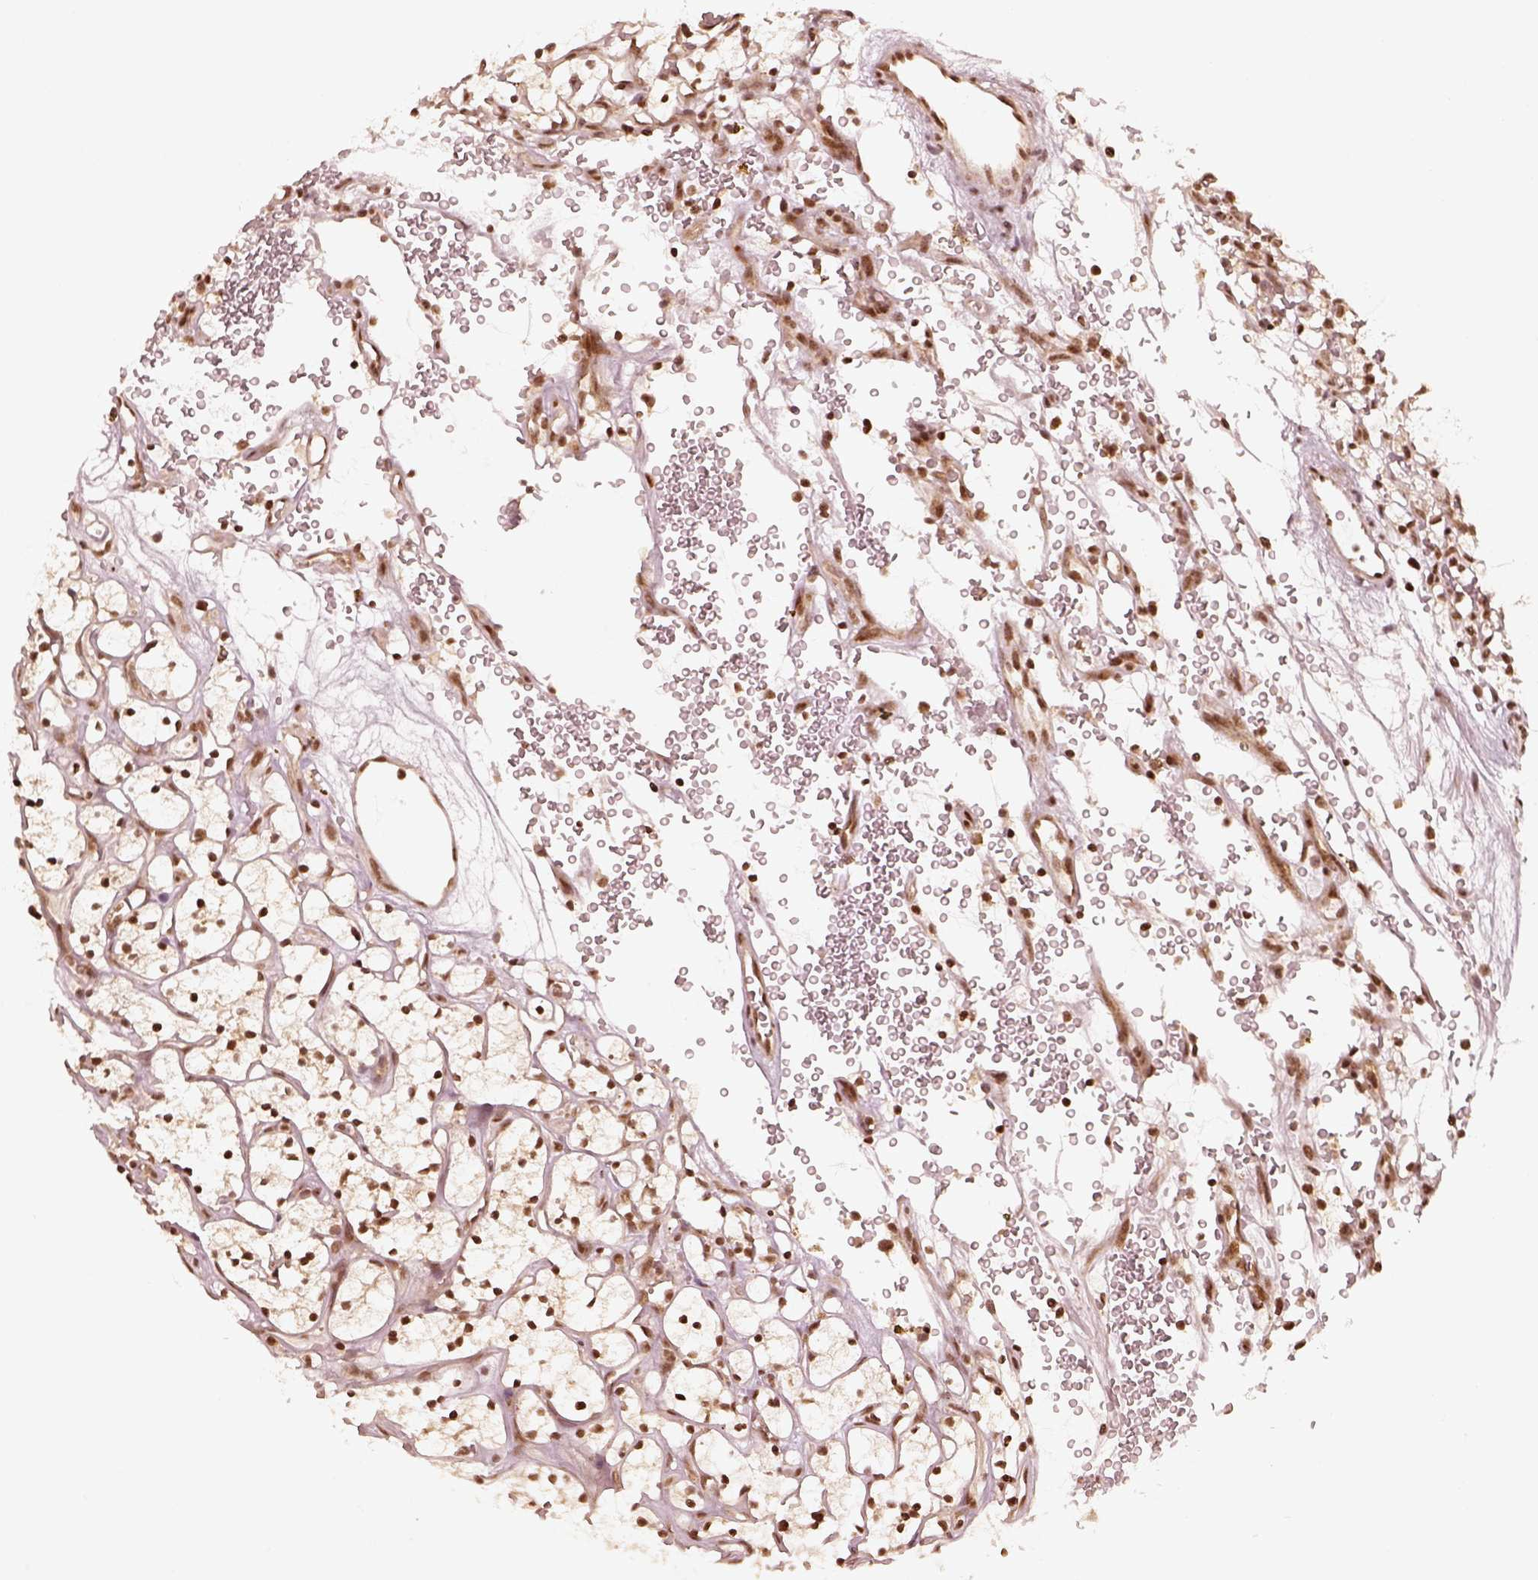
{"staining": {"intensity": "strong", "quantity": ">75%", "location": "nuclear"}, "tissue": "renal cancer", "cell_type": "Tumor cells", "image_type": "cancer", "snomed": [{"axis": "morphology", "description": "Adenocarcinoma, NOS"}, {"axis": "topography", "description": "Kidney"}], "caption": "A high-resolution histopathology image shows immunohistochemistry (IHC) staining of renal cancer (adenocarcinoma), which shows strong nuclear staining in about >75% of tumor cells.", "gene": "GMEB2", "patient": {"sex": "female", "age": 64}}